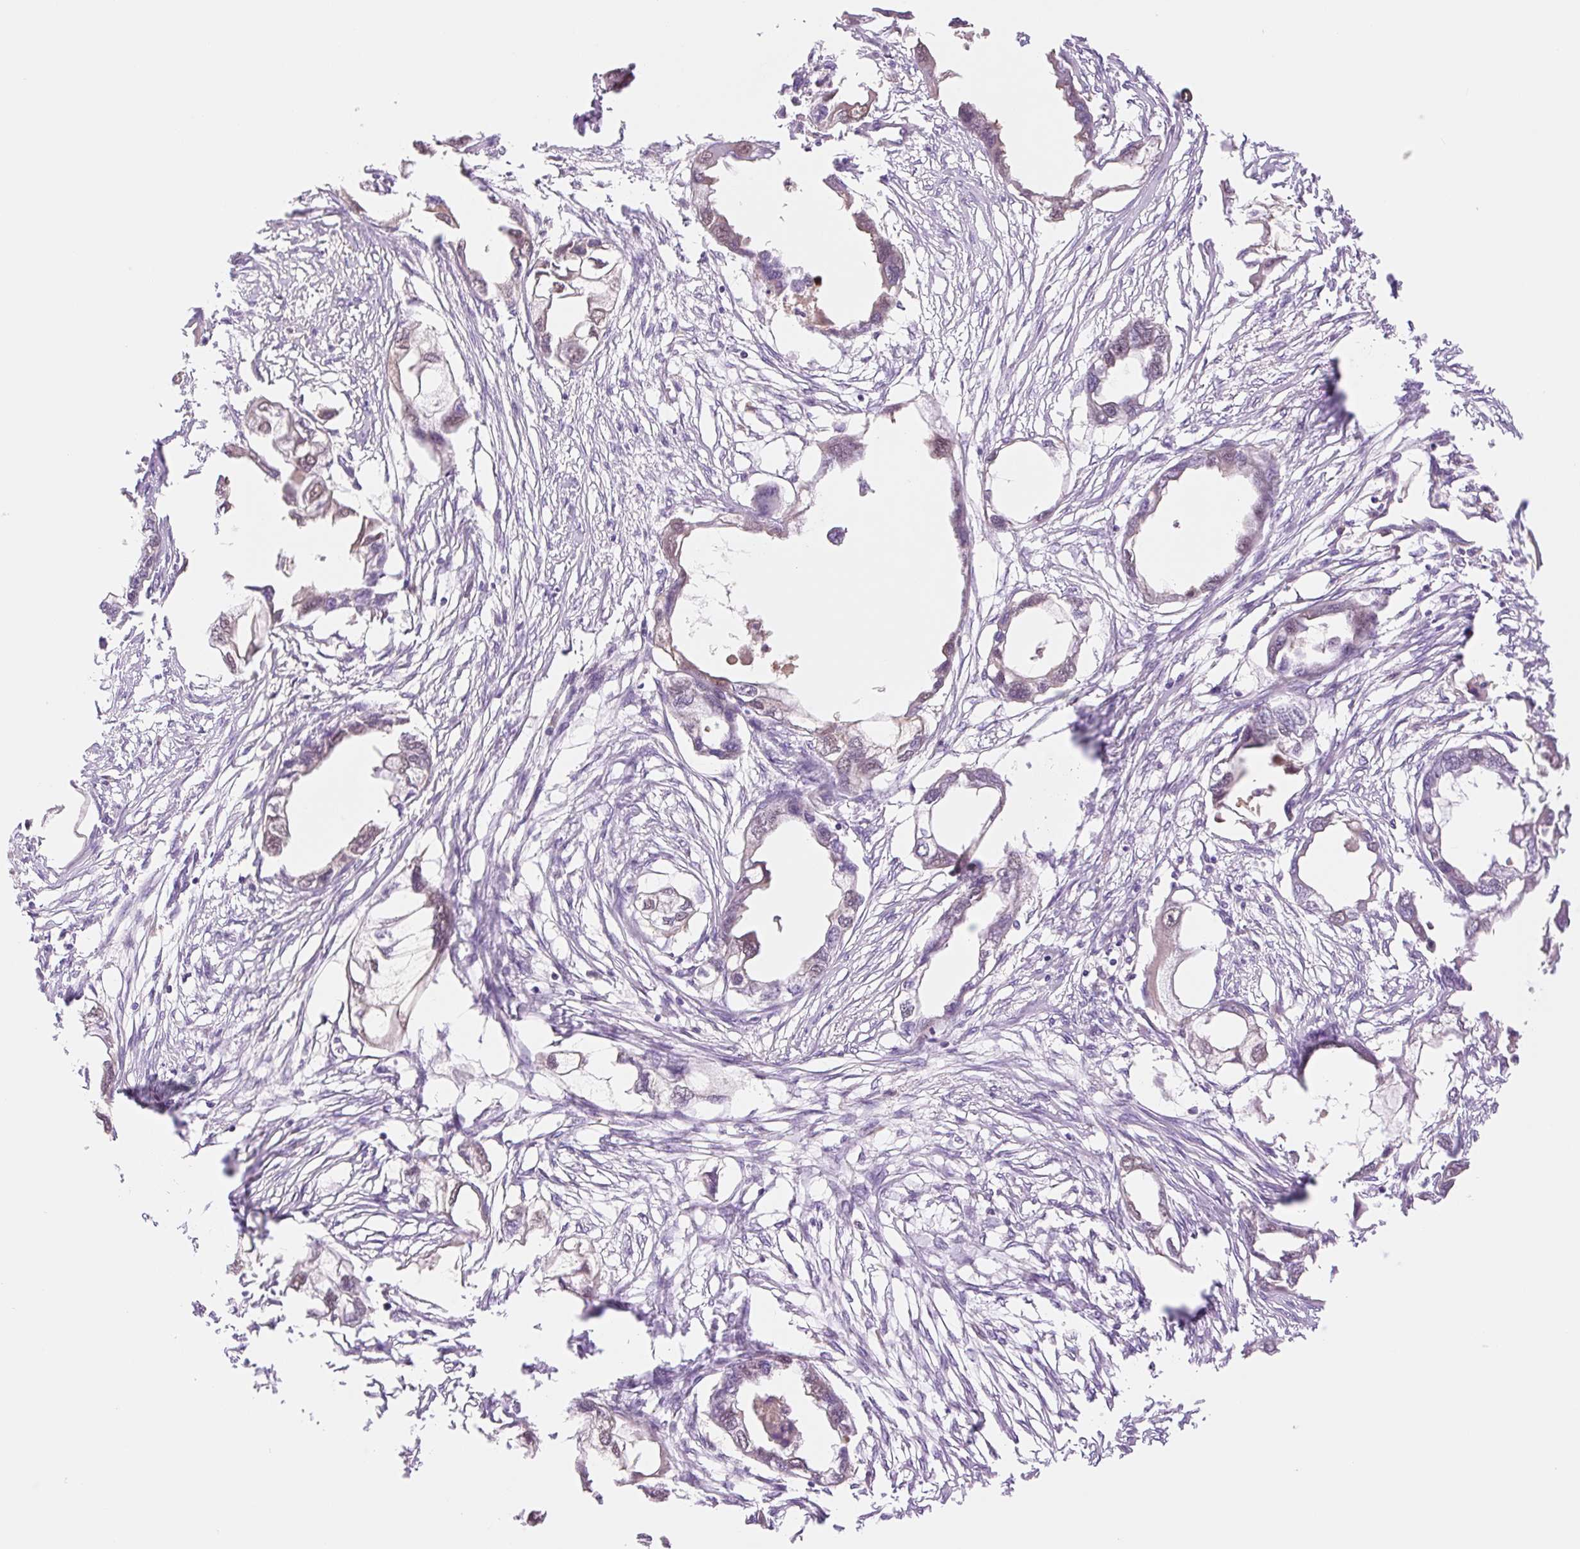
{"staining": {"intensity": "weak", "quantity": "25%-75%", "location": "cytoplasmic/membranous,nuclear"}, "tissue": "endometrial cancer", "cell_type": "Tumor cells", "image_type": "cancer", "snomed": [{"axis": "morphology", "description": "Adenocarcinoma, NOS"}, {"axis": "morphology", "description": "Adenocarcinoma, metastatic, NOS"}, {"axis": "topography", "description": "Adipose tissue"}, {"axis": "topography", "description": "Endometrium"}], "caption": "A brown stain shows weak cytoplasmic/membranous and nuclear expression of a protein in human endometrial cancer (adenocarcinoma) tumor cells. (brown staining indicates protein expression, while blue staining denotes nuclei).", "gene": "HEBP1", "patient": {"sex": "female", "age": 67}}